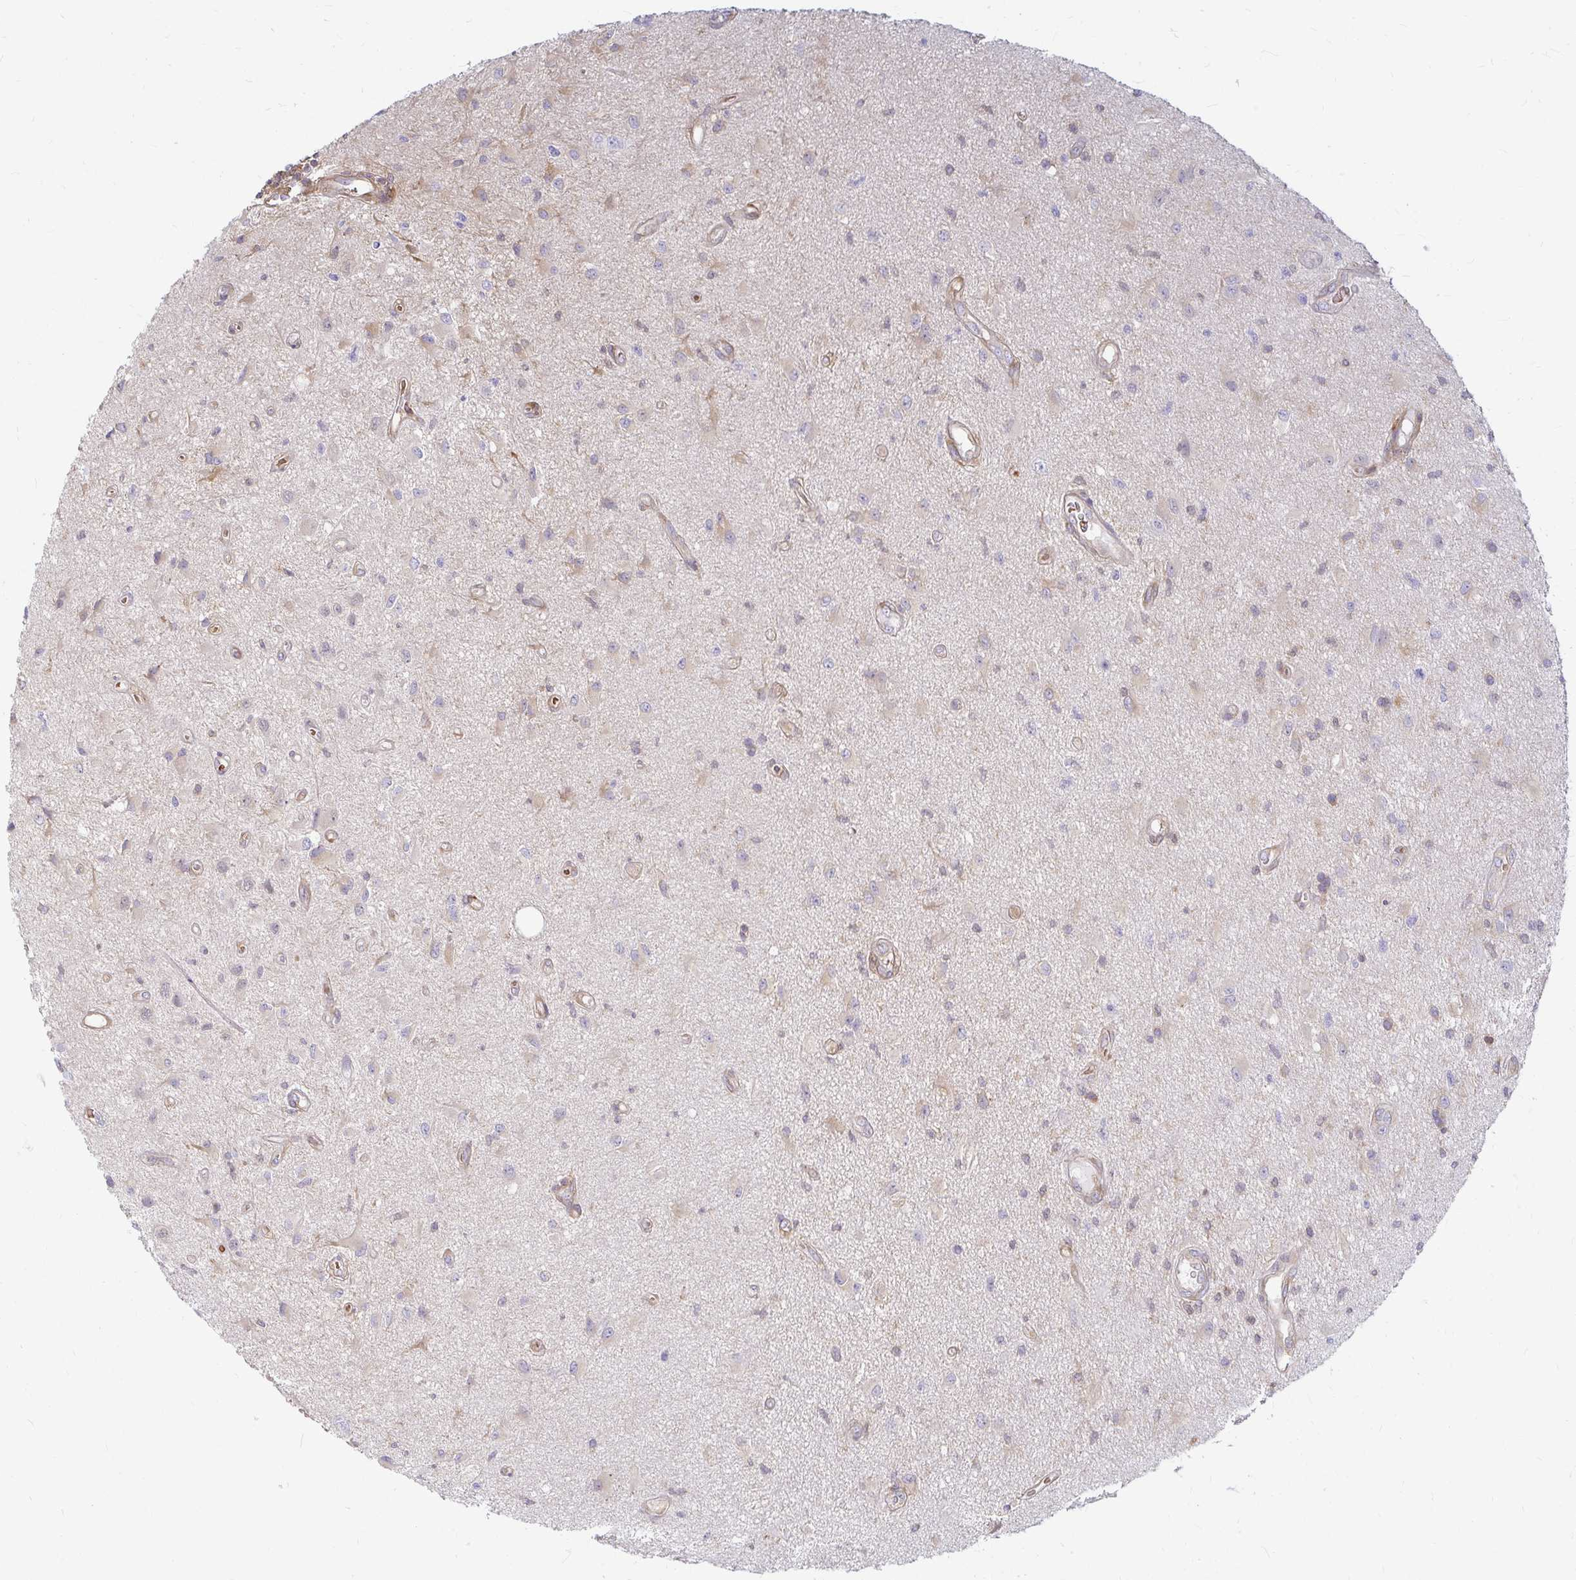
{"staining": {"intensity": "negative", "quantity": "none", "location": "none"}, "tissue": "glioma", "cell_type": "Tumor cells", "image_type": "cancer", "snomed": [{"axis": "morphology", "description": "Glioma, malignant, High grade"}, {"axis": "topography", "description": "Brain"}], "caption": "DAB immunohistochemical staining of human malignant glioma (high-grade) demonstrates no significant expression in tumor cells.", "gene": "CAST", "patient": {"sex": "male", "age": 67}}